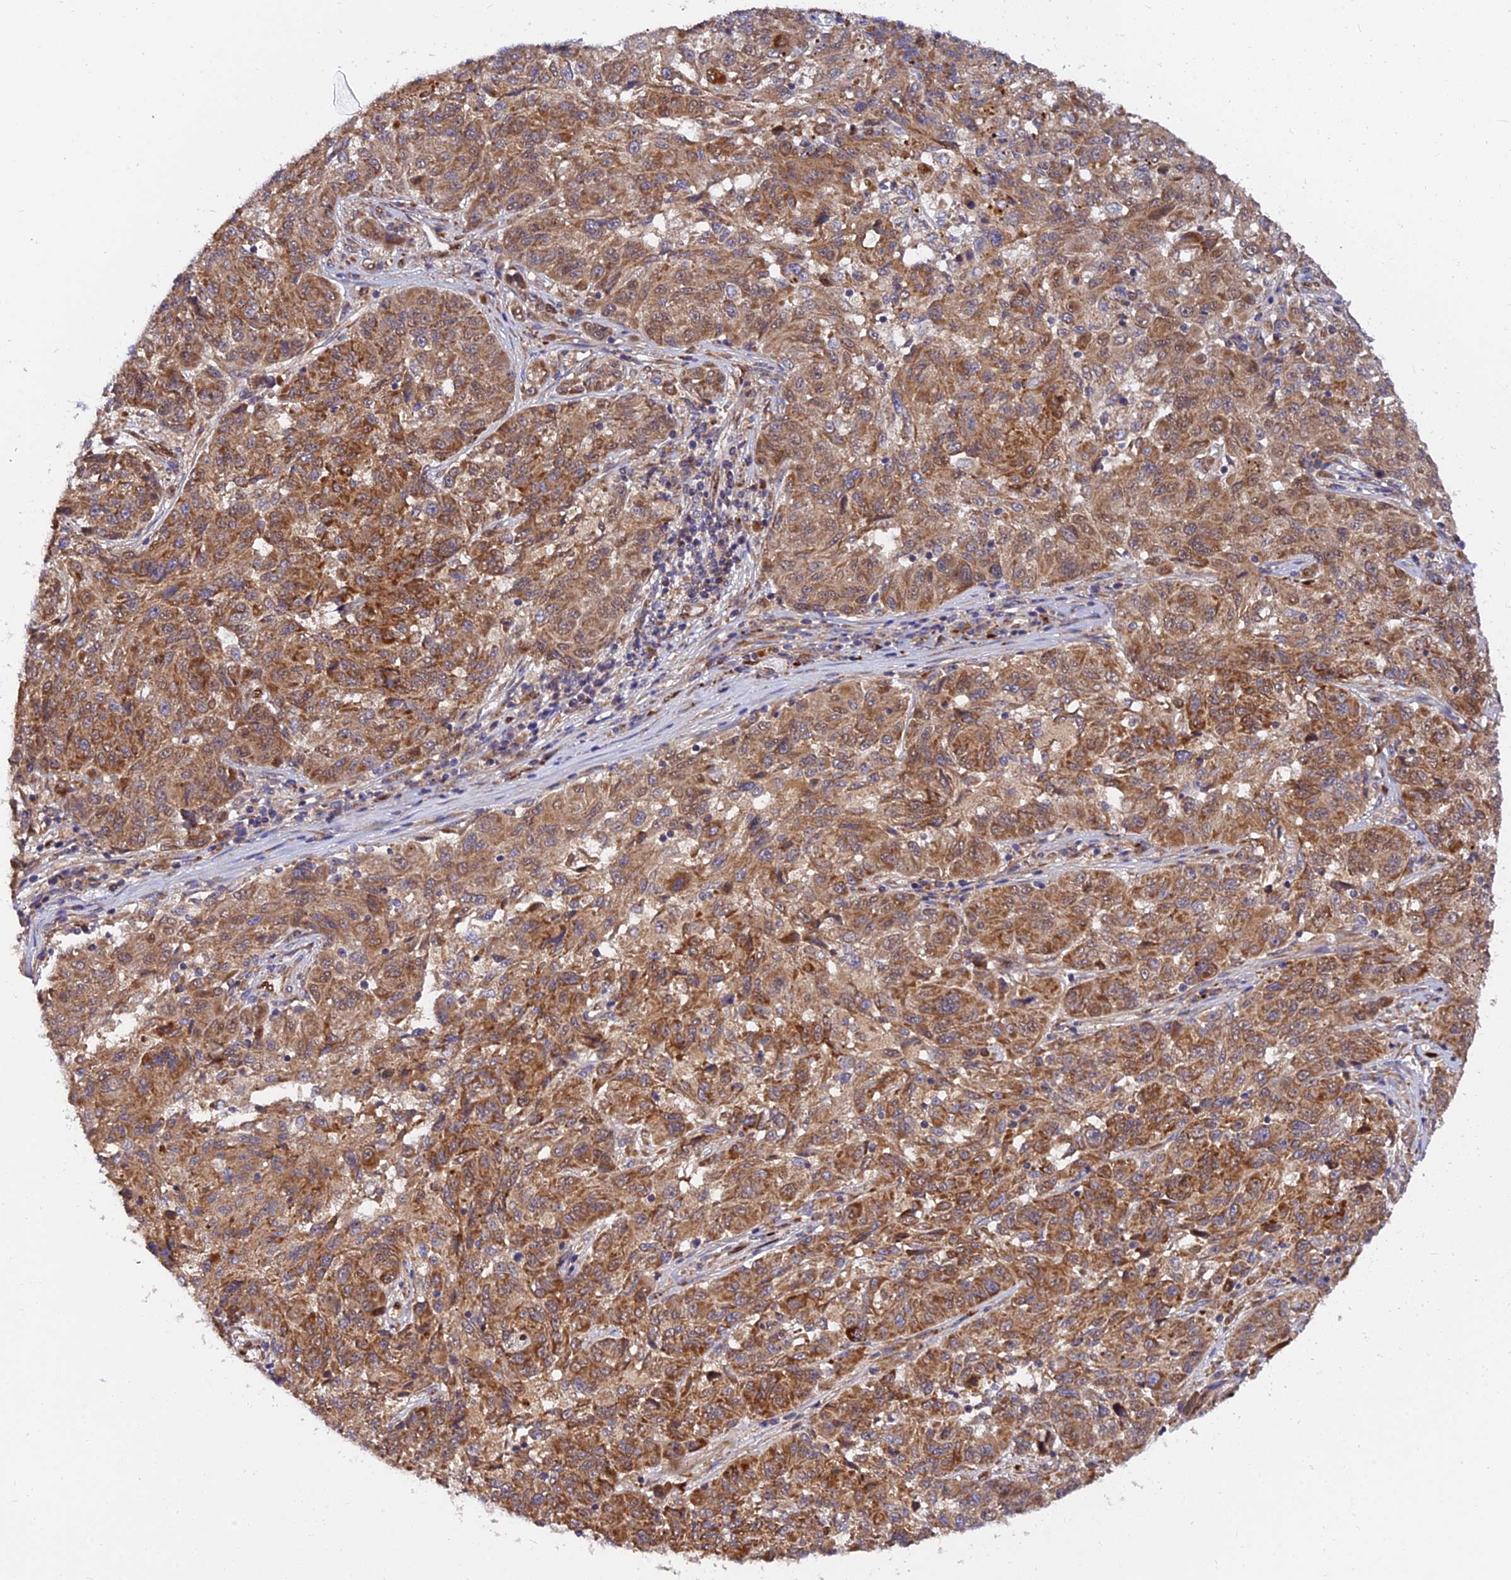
{"staining": {"intensity": "moderate", "quantity": ">75%", "location": "cytoplasmic/membranous"}, "tissue": "melanoma", "cell_type": "Tumor cells", "image_type": "cancer", "snomed": [{"axis": "morphology", "description": "Malignant melanoma, NOS"}, {"axis": "topography", "description": "Skin"}], "caption": "The immunohistochemical stain highlights moderate cytoplasmic/membranous expression in tumor cells of melanoma tissue. (Brightfield microscopy of DAB IHC at high magnification).", "gene": "PODNL1", "patient": {"sex": "male", "age": 53}}